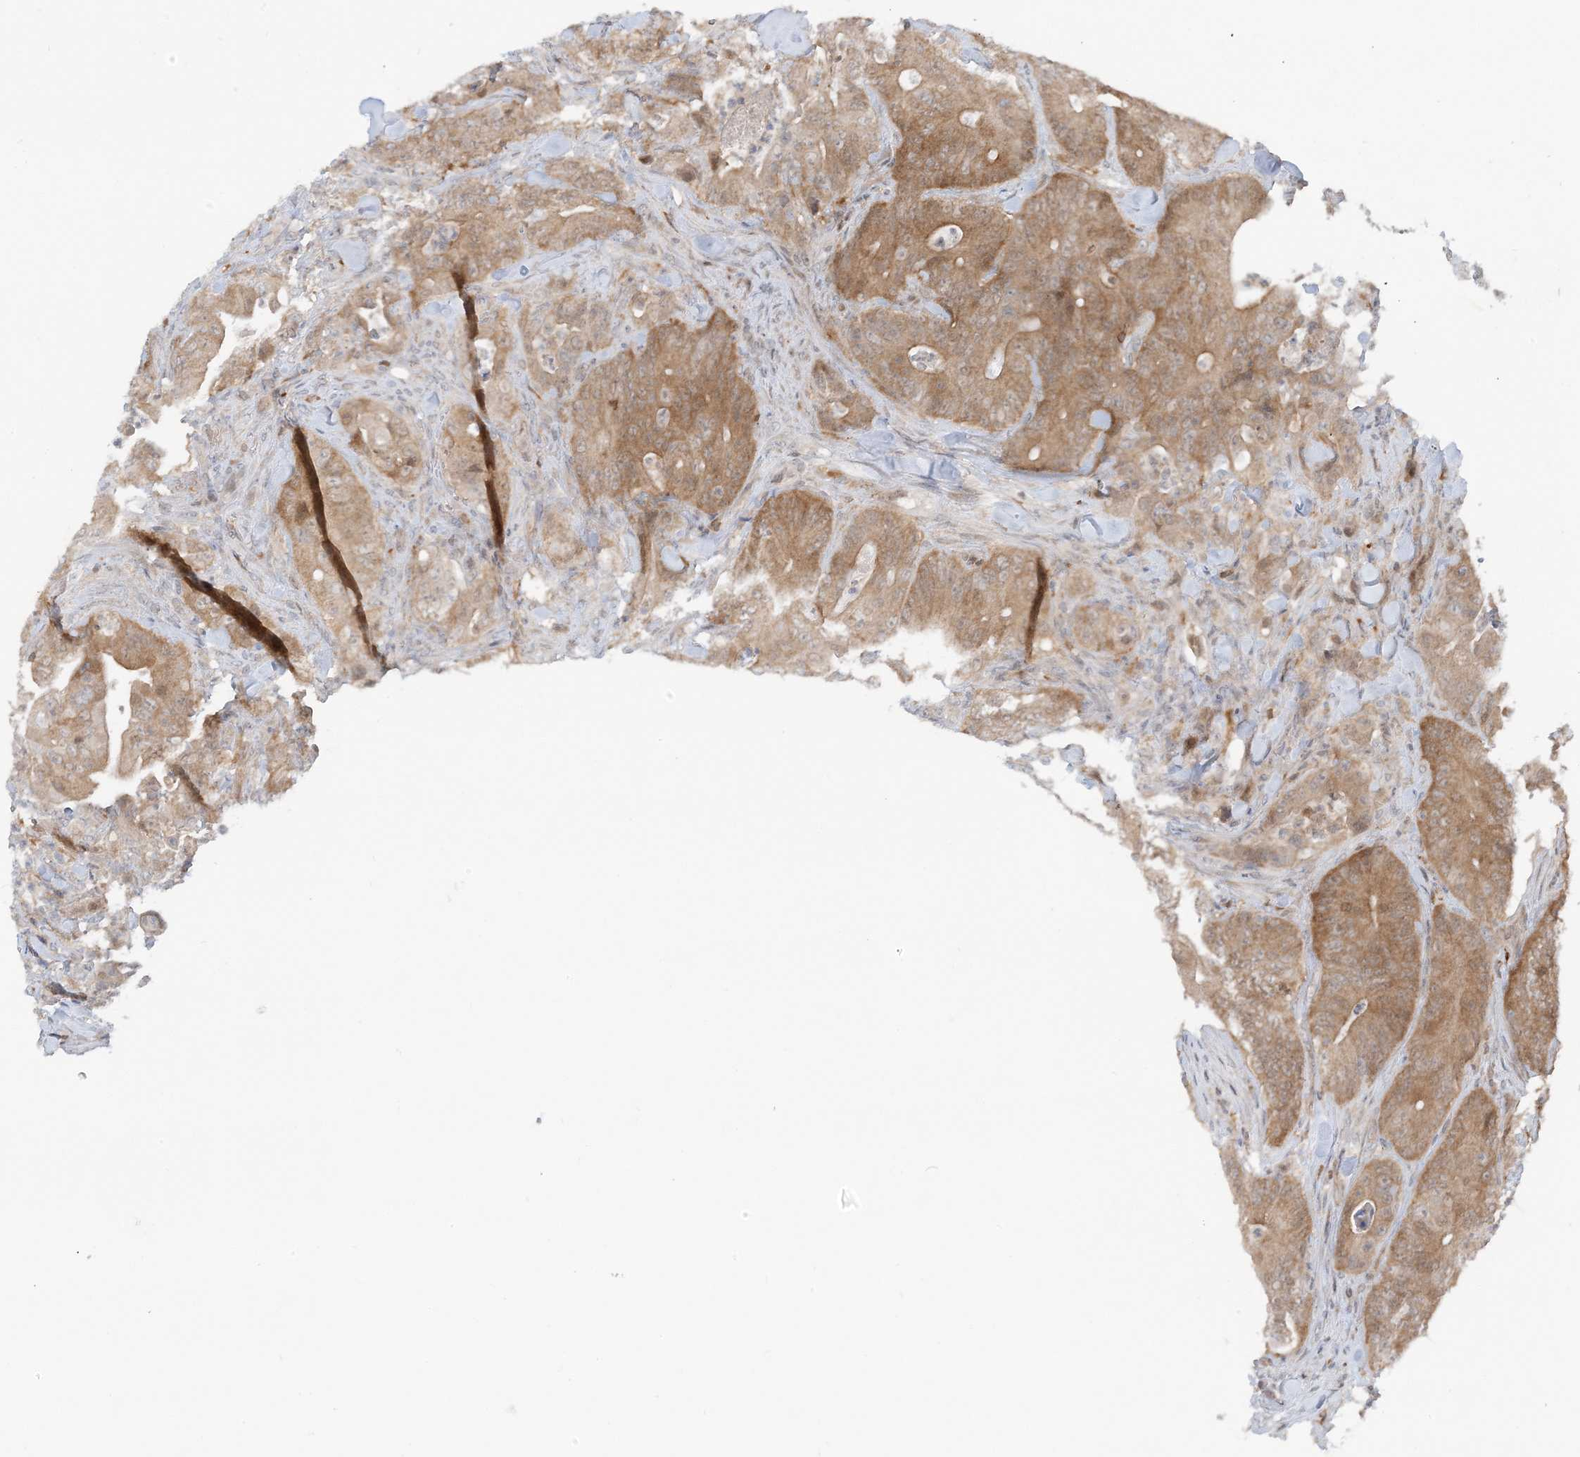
{"staining": {"intensity": "moderate", "quantity": ">75%", "location": "cytoplasmic/membranous"}, "tissue": "colorectal cancer", "cell_type": "Tumor cells", "image_type": "cancer", "snomed": [{"axis": "morphology", "description": "Normal tissue, NOS"}, {"axis": "topography", "description": "Colon"}], "caption": "An IHC micrograph of neoplastic tissue is shown. Protein staining in brown highlights moderate cytoplasmic/membranous positivity in colorectal cancer within tumor cells. Nuclei are stained in blue.", "gene": "OGA", "patient": {"sex": "female", "age": 82}}